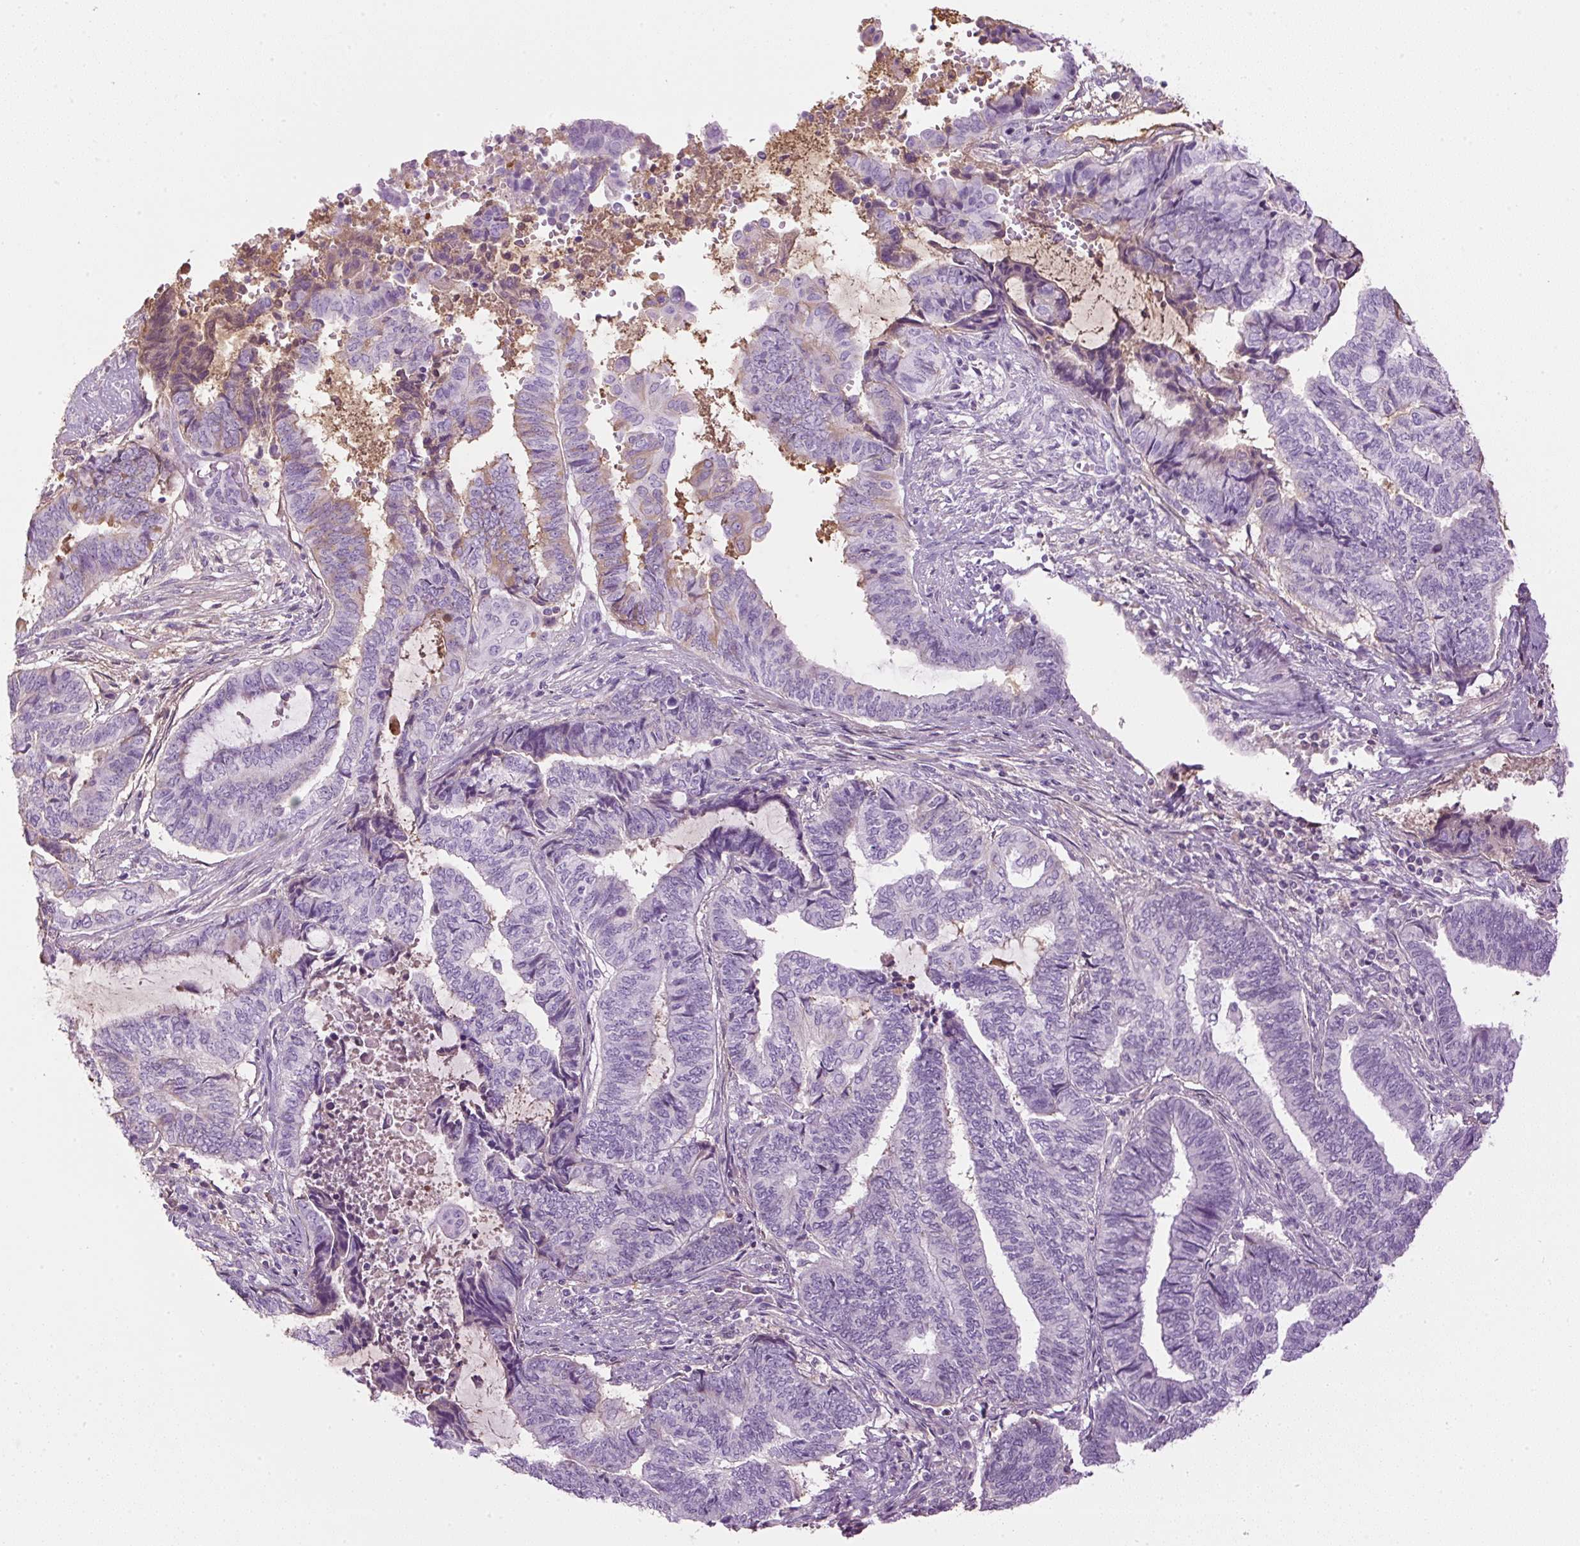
{"staining": {"intensity": "moderate", "quantity": "<25%", "location": "cytoplasmic/membranous"}, "tissue": "endometrial cancer", "cell_type": "Tumor cells", "image_type": "cancer", "snomed": [{"axis": "morphology", "description": "Adenocarcinoma, NOS"}, {"axis": "topography", "description": "Uterus"}, {"axis": "topography", "description": "Endometrium"}], "caption": "Immunohistochemical staining of human endometrial adenocarcinoma displays moderate cytoplasmic/membranous protein expression in about <25% of tumor cells. The protein is stained brown, and the nuclei are stained in blue (DAB IHC with brightfield microscopy, high magnification).", "gene": "APOA1", "patient": {"sex": "female", "age": 70}}